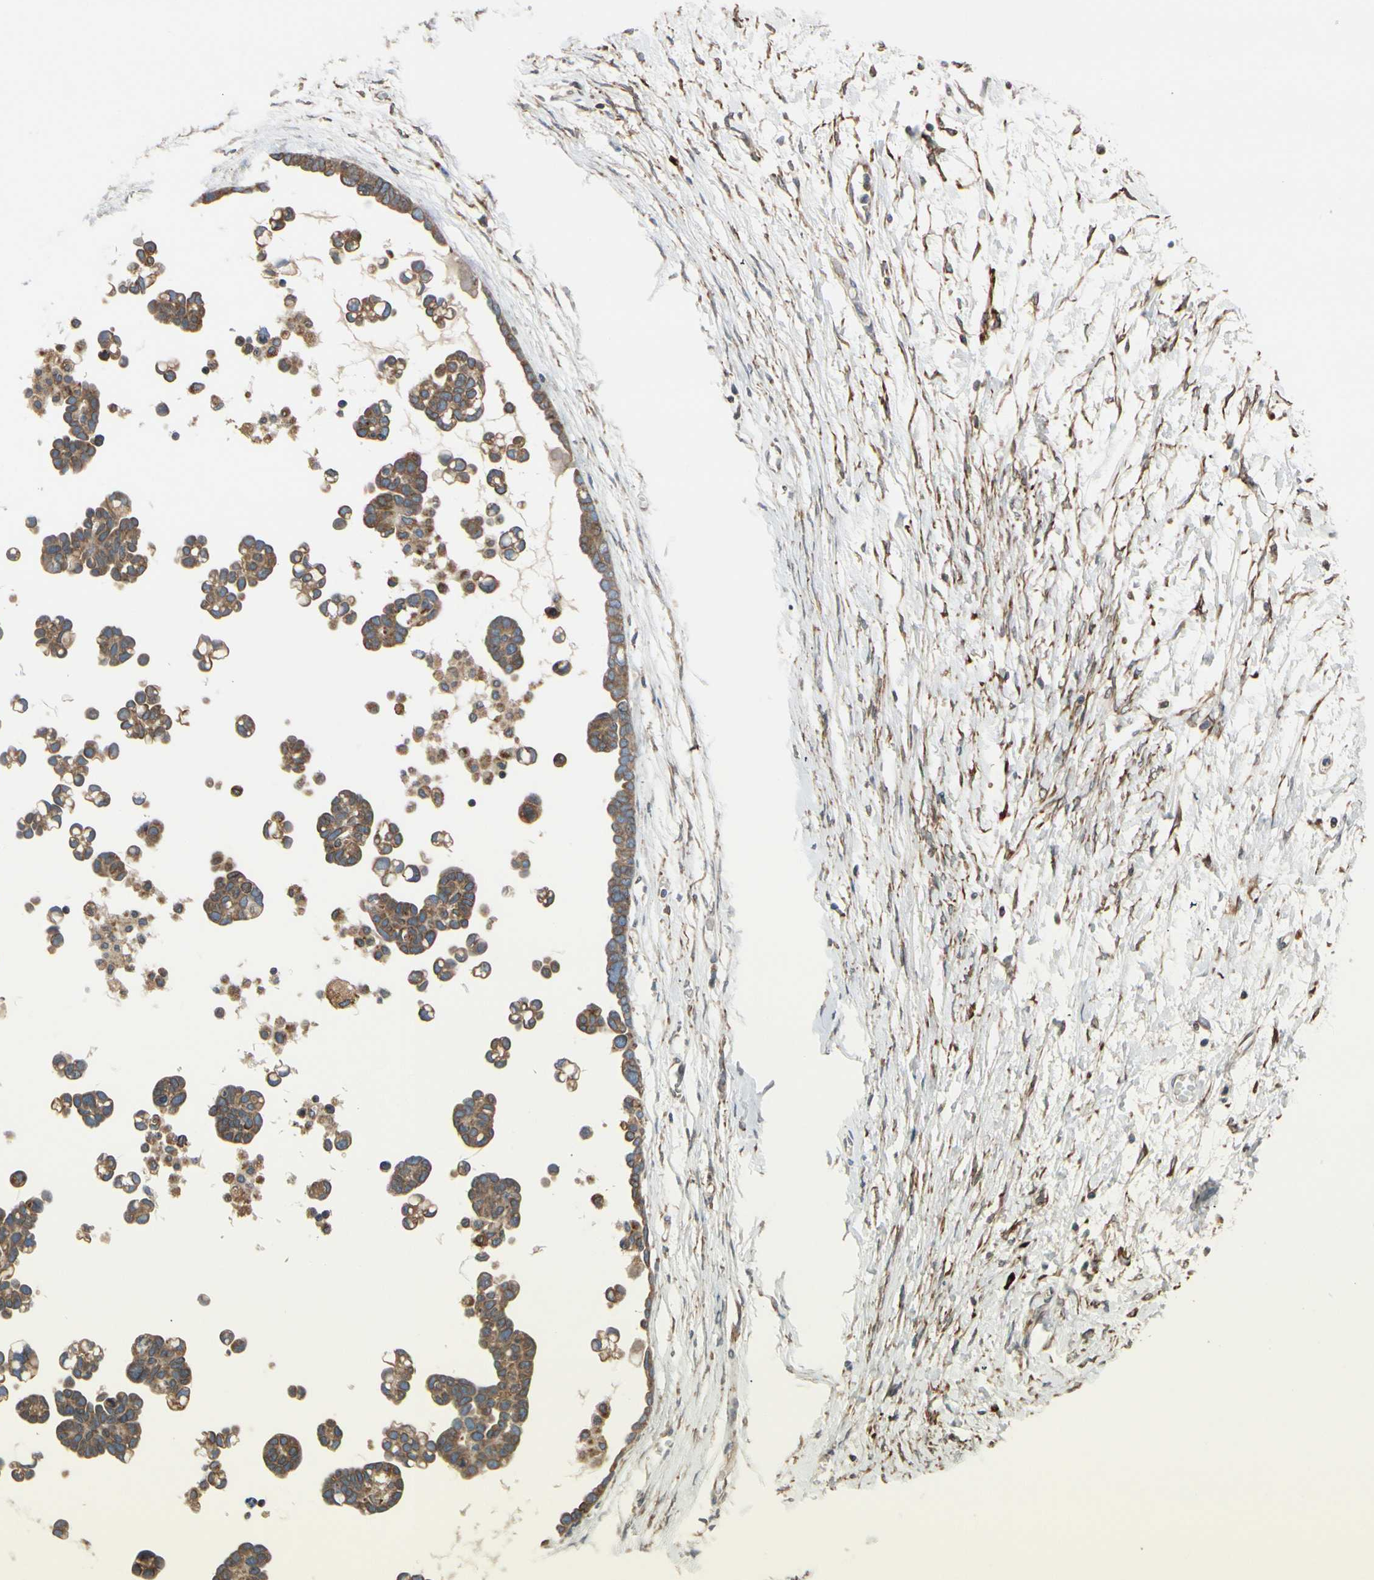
{"staining": {"intensity": "moderate", "quantity": ">75%", "location": "cytoplasmic/membranous"}, "tissue": "ovarian cancer", "cell_type": "Tumor cells", "image_type": "cancer", "snomed": [{"axis": "morphology", "description": "Cystadenocarcinoma, serous, NOS"}, {"axis": "topography", "description": "Ovary"}], "caption": "A brown stain highlights moderate cytoplasmic/membranous positivity of a protein in ovarian cancer (serous cystadenocarcinoma) tumor cells.", "gene": "RPN2", "patient": {"sex": "female", "age": 54}}